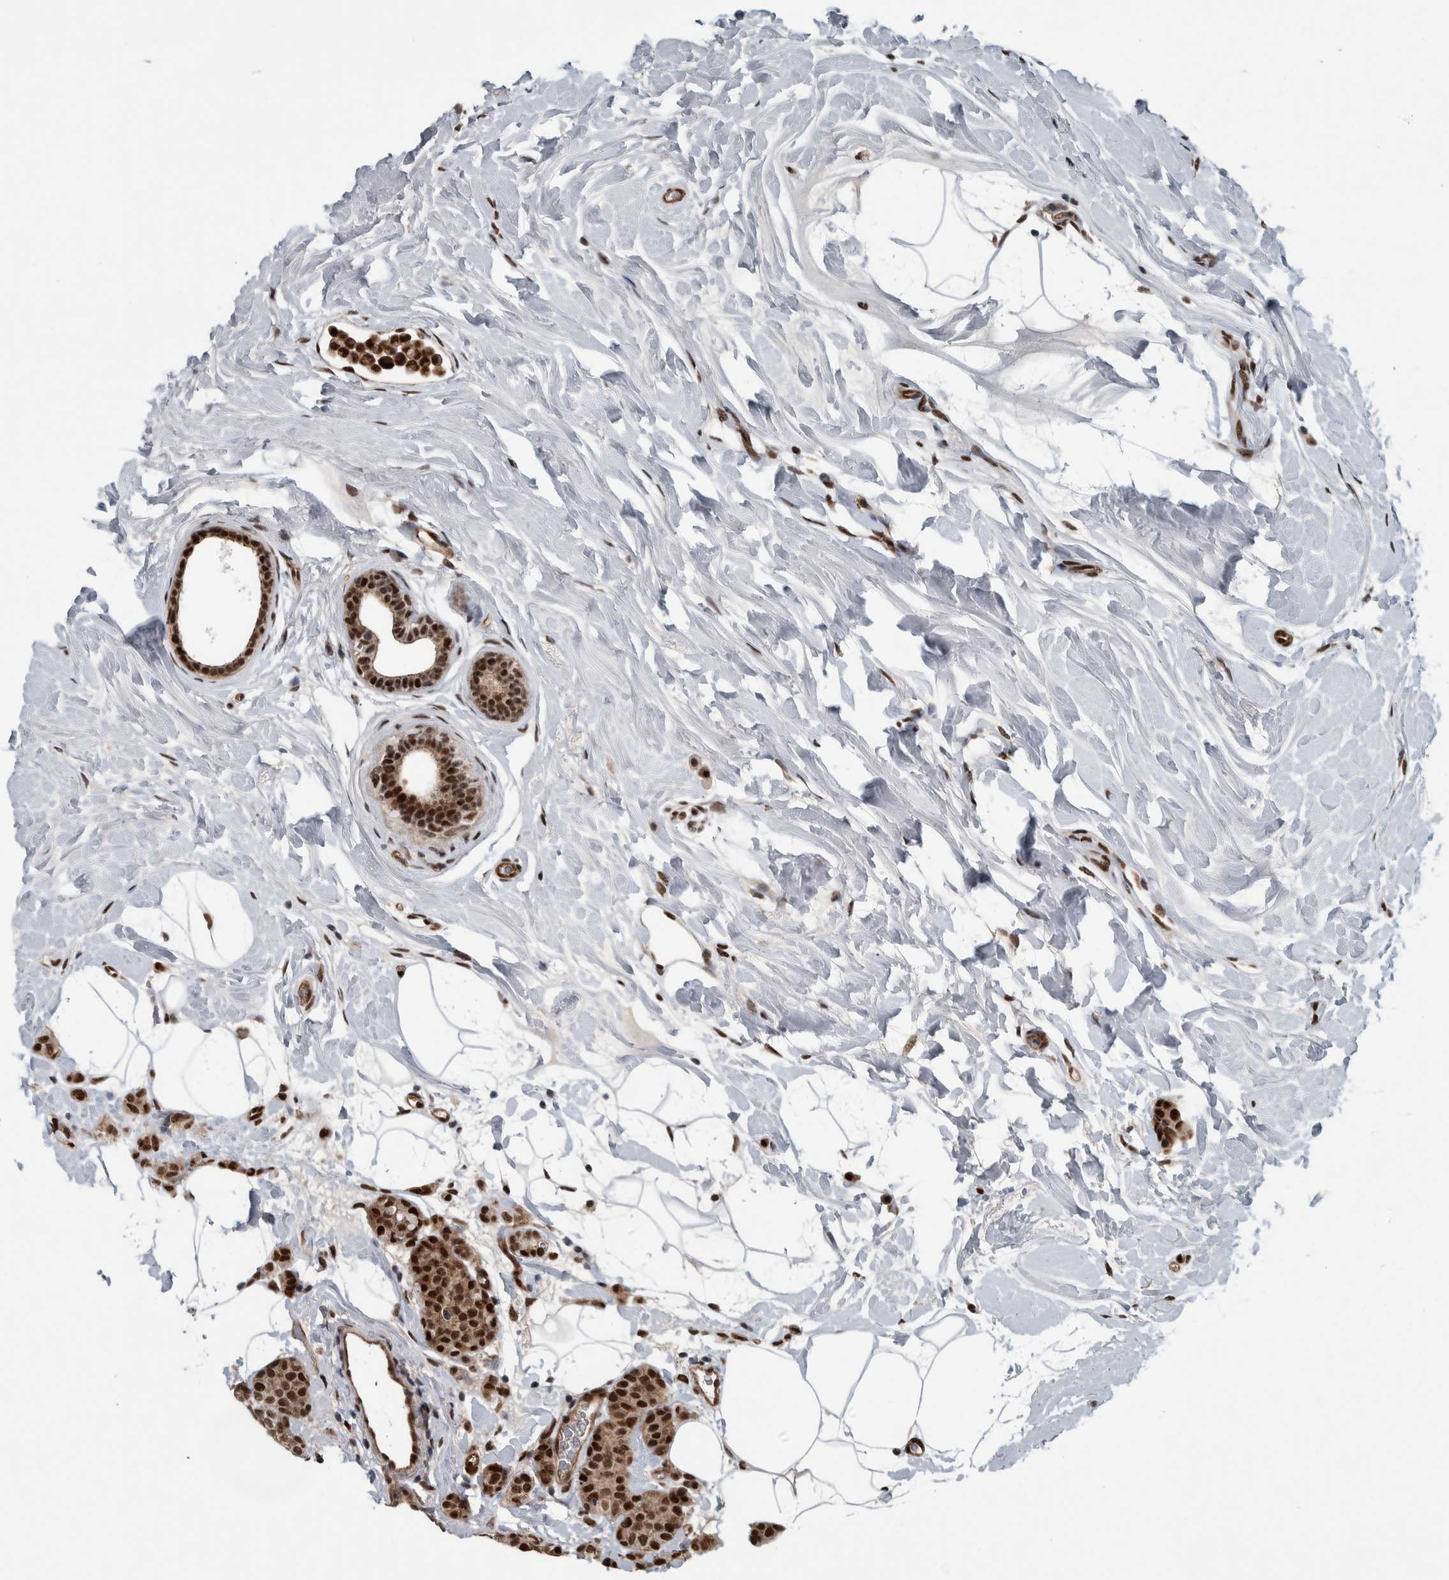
{"staining": {"intensity": "strong", "quantity": ">75%", "location": "nuclear"}, "tissue": "breast cancer", "cell_type": "Tumor cells", "image_type": "cancer", "snomed": [{"axis": "morphology", "description": "Lobular carcinoma, in situ"}, {"axis": "morphology", "description": "Lobular carcinoma"}, {"axis": "topography", "description": "Breast"}], "caption": "A micrograph showing strong nuclear positivity in approximately >75% of tumor cells in breast lobular carcinoma in situ, as visualized by brown immunohistochemical staining.", "gene": "FAM135B", "patient": {"sex": "female", "age": 41}}